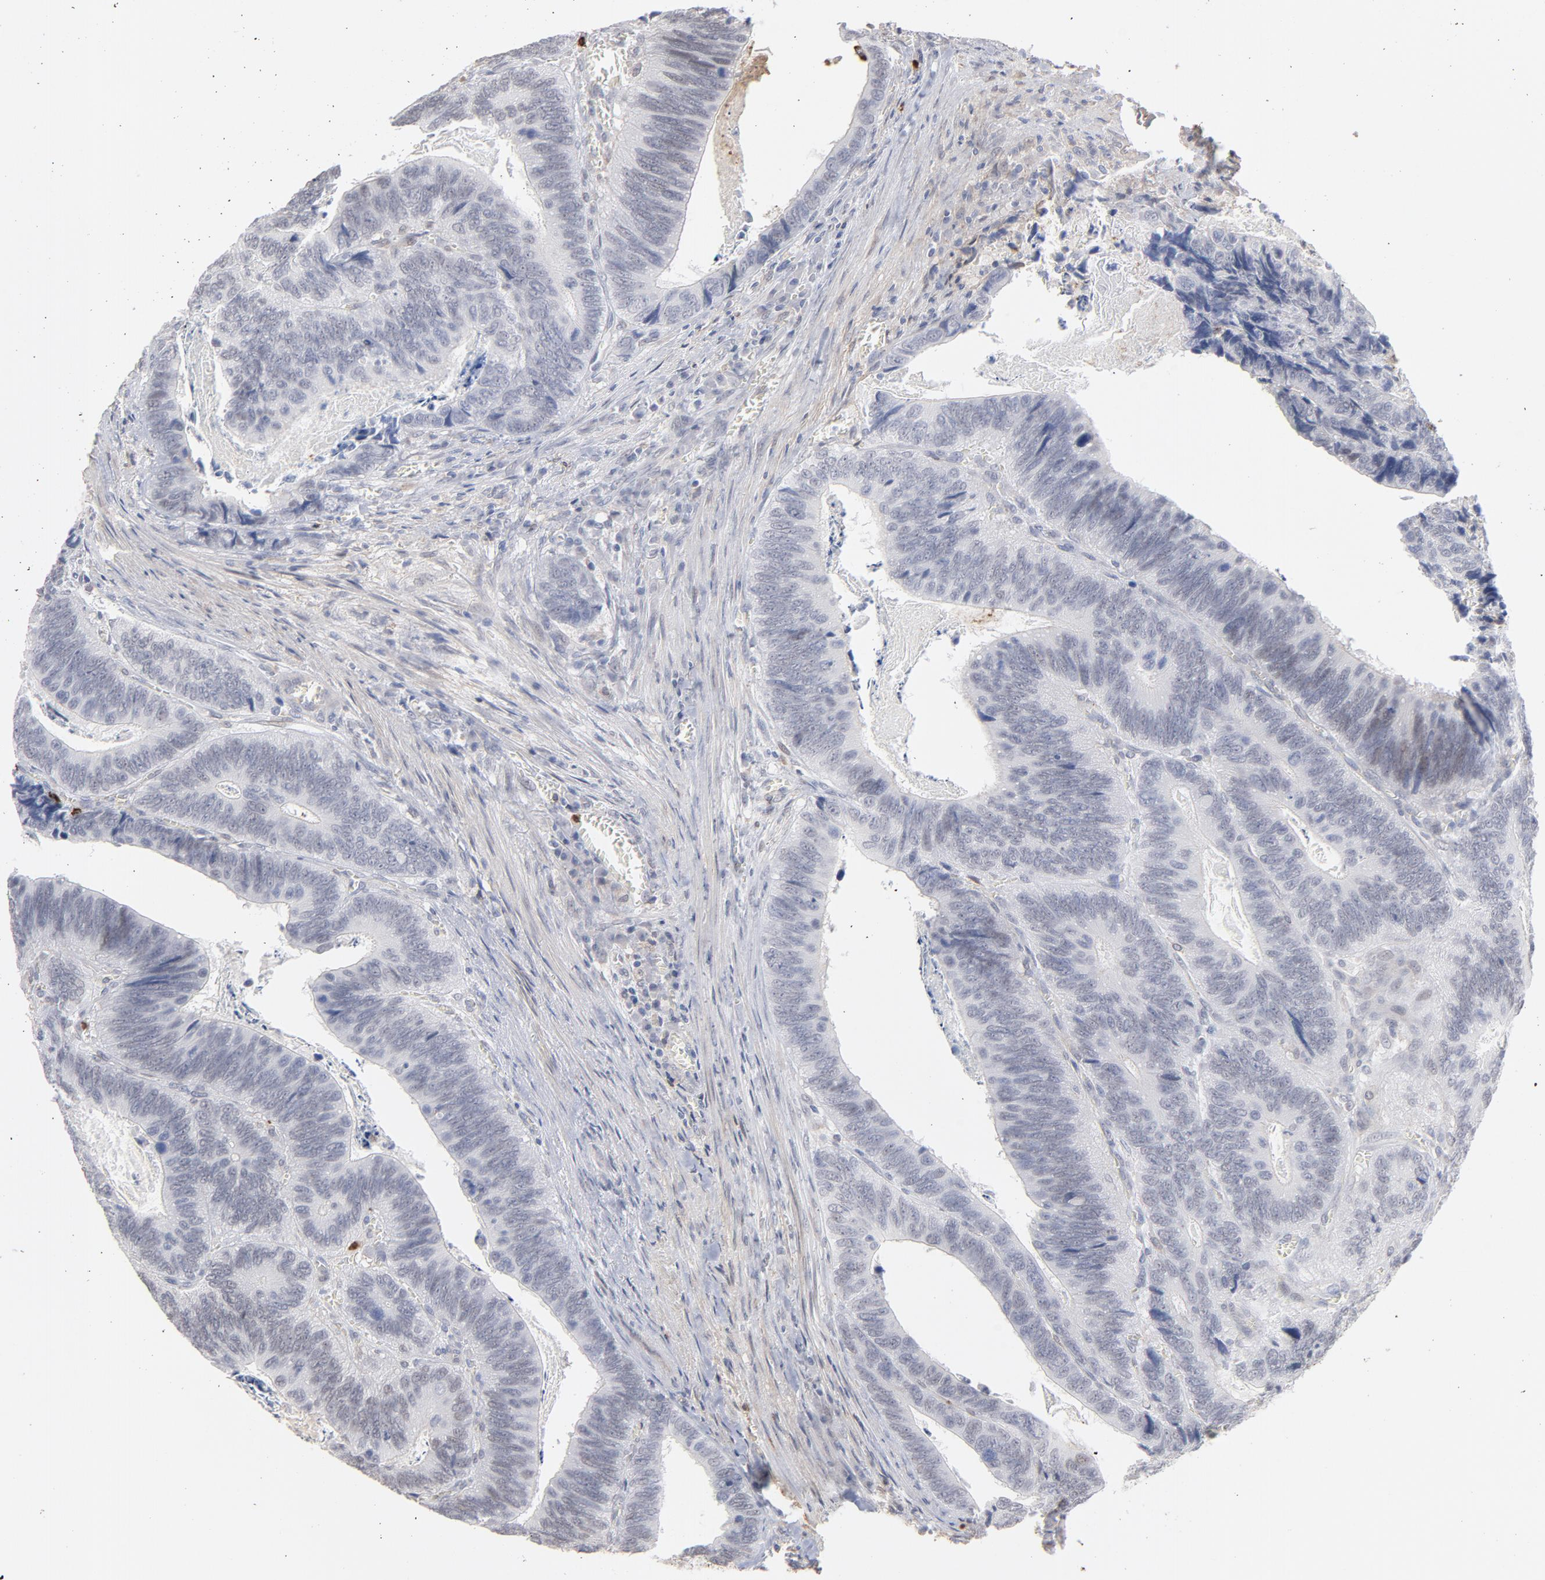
{"staining": {"intensity": "weak", "quantity": "<25%", "location": "nuclear"}, "tissue": "colorectal cancer", "cell_type": "Tumor cells", "image_type": "cancer", "snomed": [{"axis": "morphology", "description": "Adenocarcinoma, NOS"}, {"axis": "topography", "description": "Colon"}], "caption": "This is a histopathology image of immunohistochemistry (IHC) staining of colorectal cancer, which shows no positivity in tumor cells. (Immunohistochemistry, brightfield microscopy, high magnification).", "gene": "PNMA1", "patient": {"sex": "male", "age": 72}}